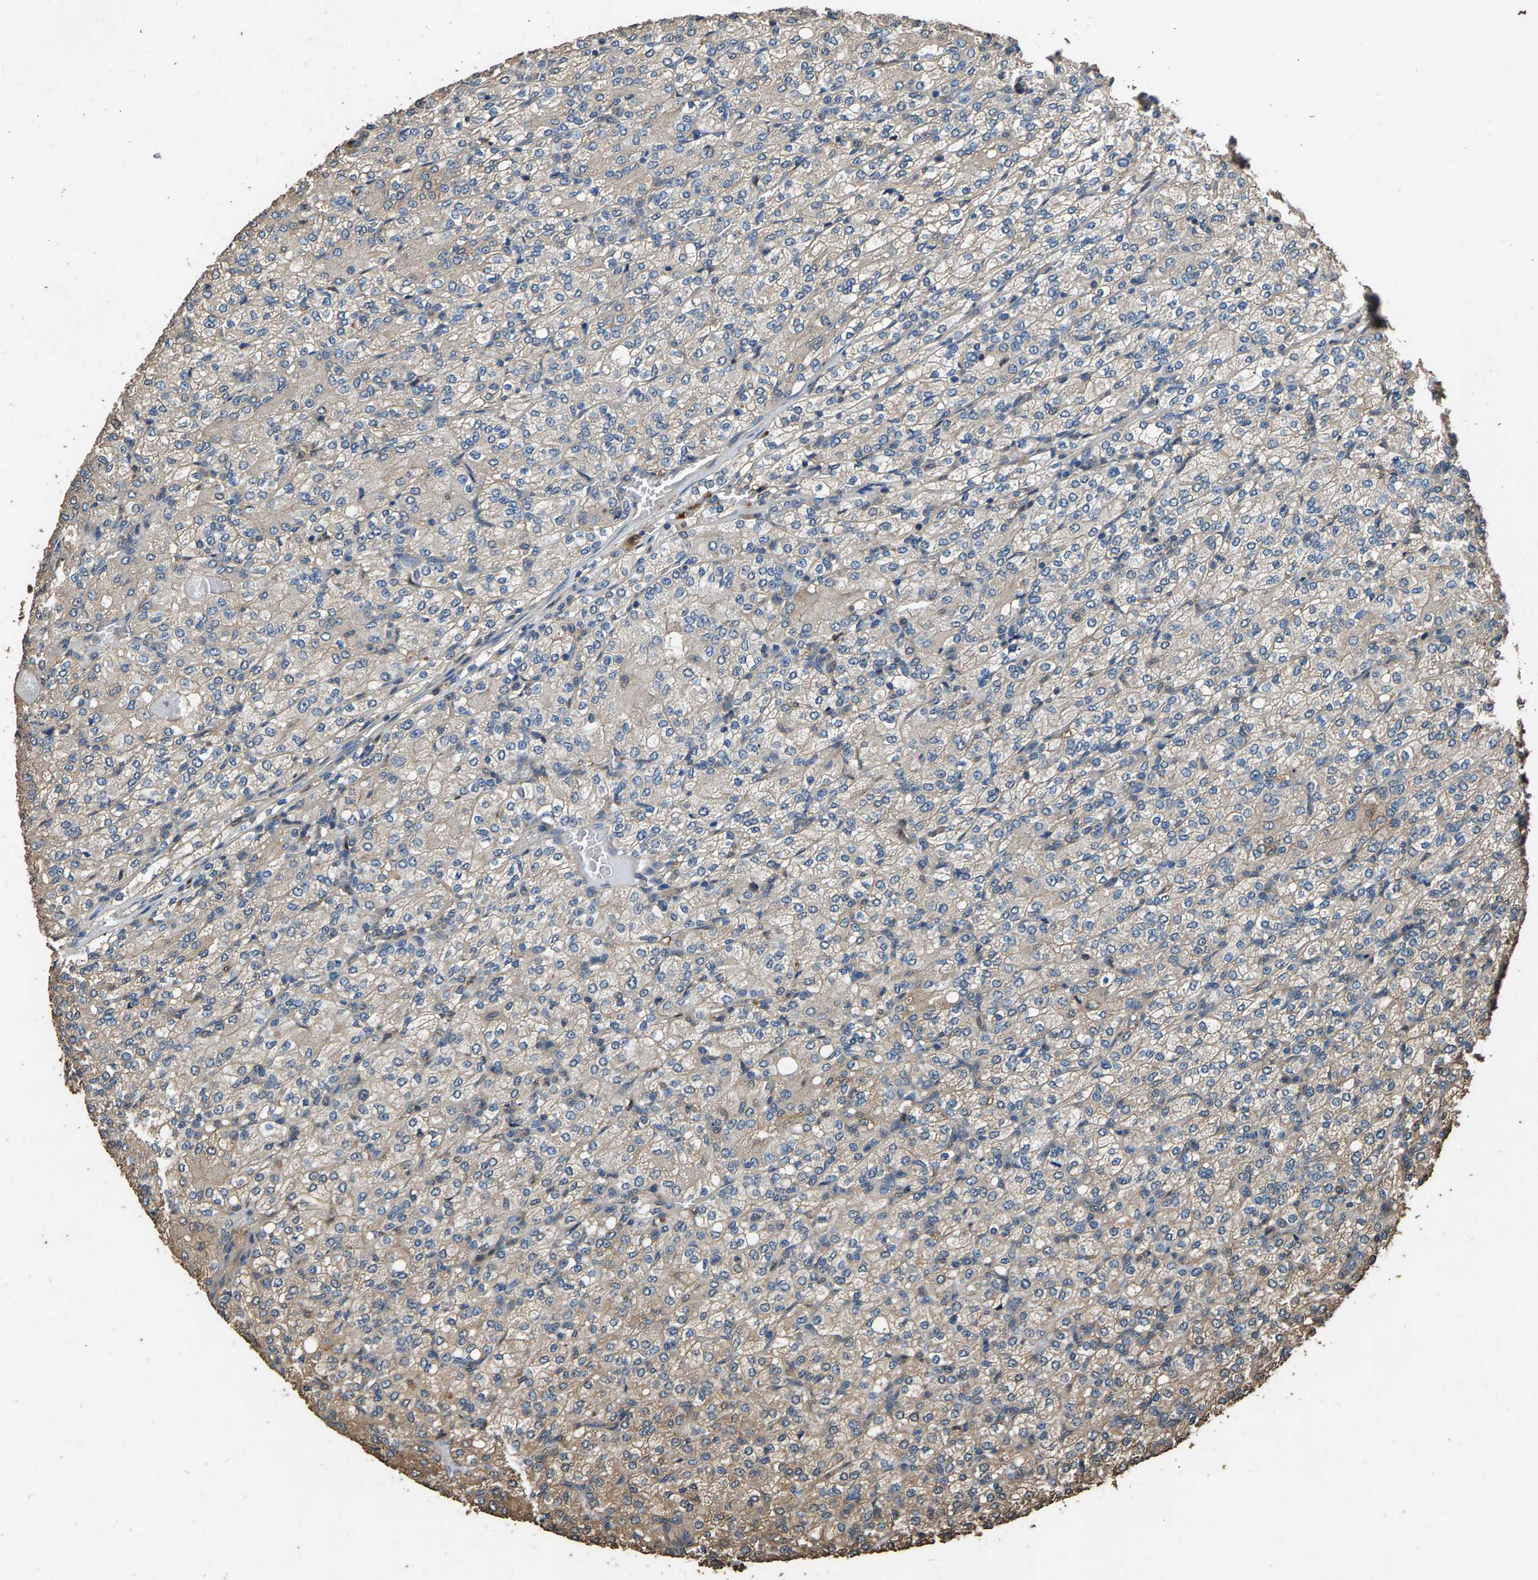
{"staining": {"intensity": "weak", "quantity": "<25%", "location": "cytoplasmic/membranous"}, "tissue": "renal cancer", "cell_type": "Tumor cells", "image_type": "cancer", "snomed": [{"axis": "morphology", "description": "Adenocarcinoma, NOS"}, {"axis": "topography", "description": "Kidney"}], "caption": "DAB immunohistochemical staining of human adenocarcinoma (renal) exhibits no significant staining in tumor cells. (DAB immunohistochemistry, high magnification).", "gene": "MRPL27", "patient": {"sex": "male", "age": 77}}